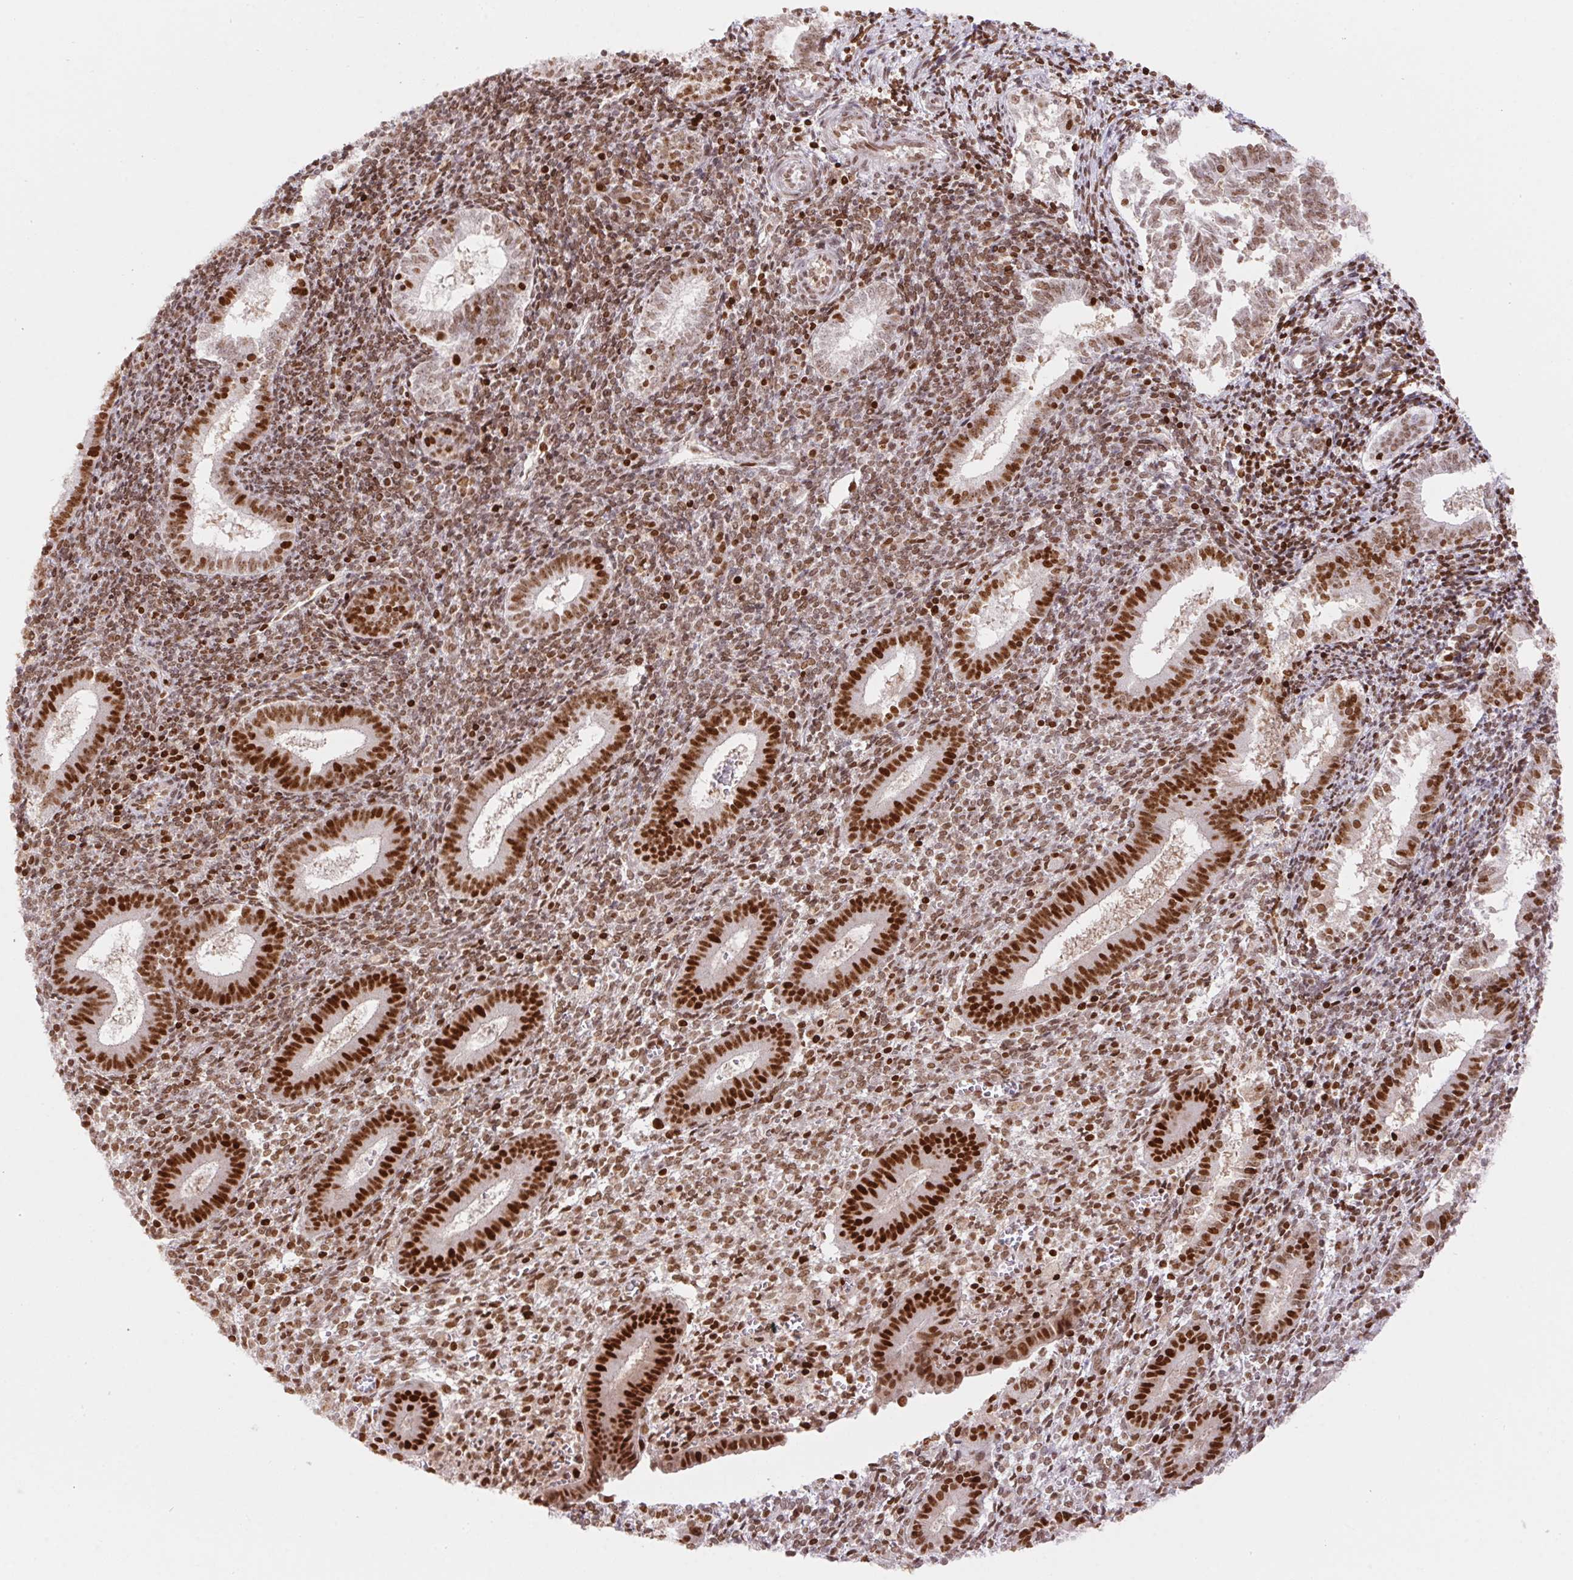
{"staining": {"intensity": "moderate", "quantity": ">75%", "location": "nuclear"}, "tissue": "endometrium", "cell_type": "Cells in endometrial stroma", "image_type": "normal", "snomed": [{"axis": "morphology", "description": "Normal tissue, NOS"}, {"axis": "topography", "description": "Endometrium"}], "caption": "This micrograph reveals IHC staining of unremarkable endometrium, with medium moderate nuclear staining in about >75% of cells in endometrial stroma.", "gene": "POLD3", "patient": {"sex": "female", "age": 25}}